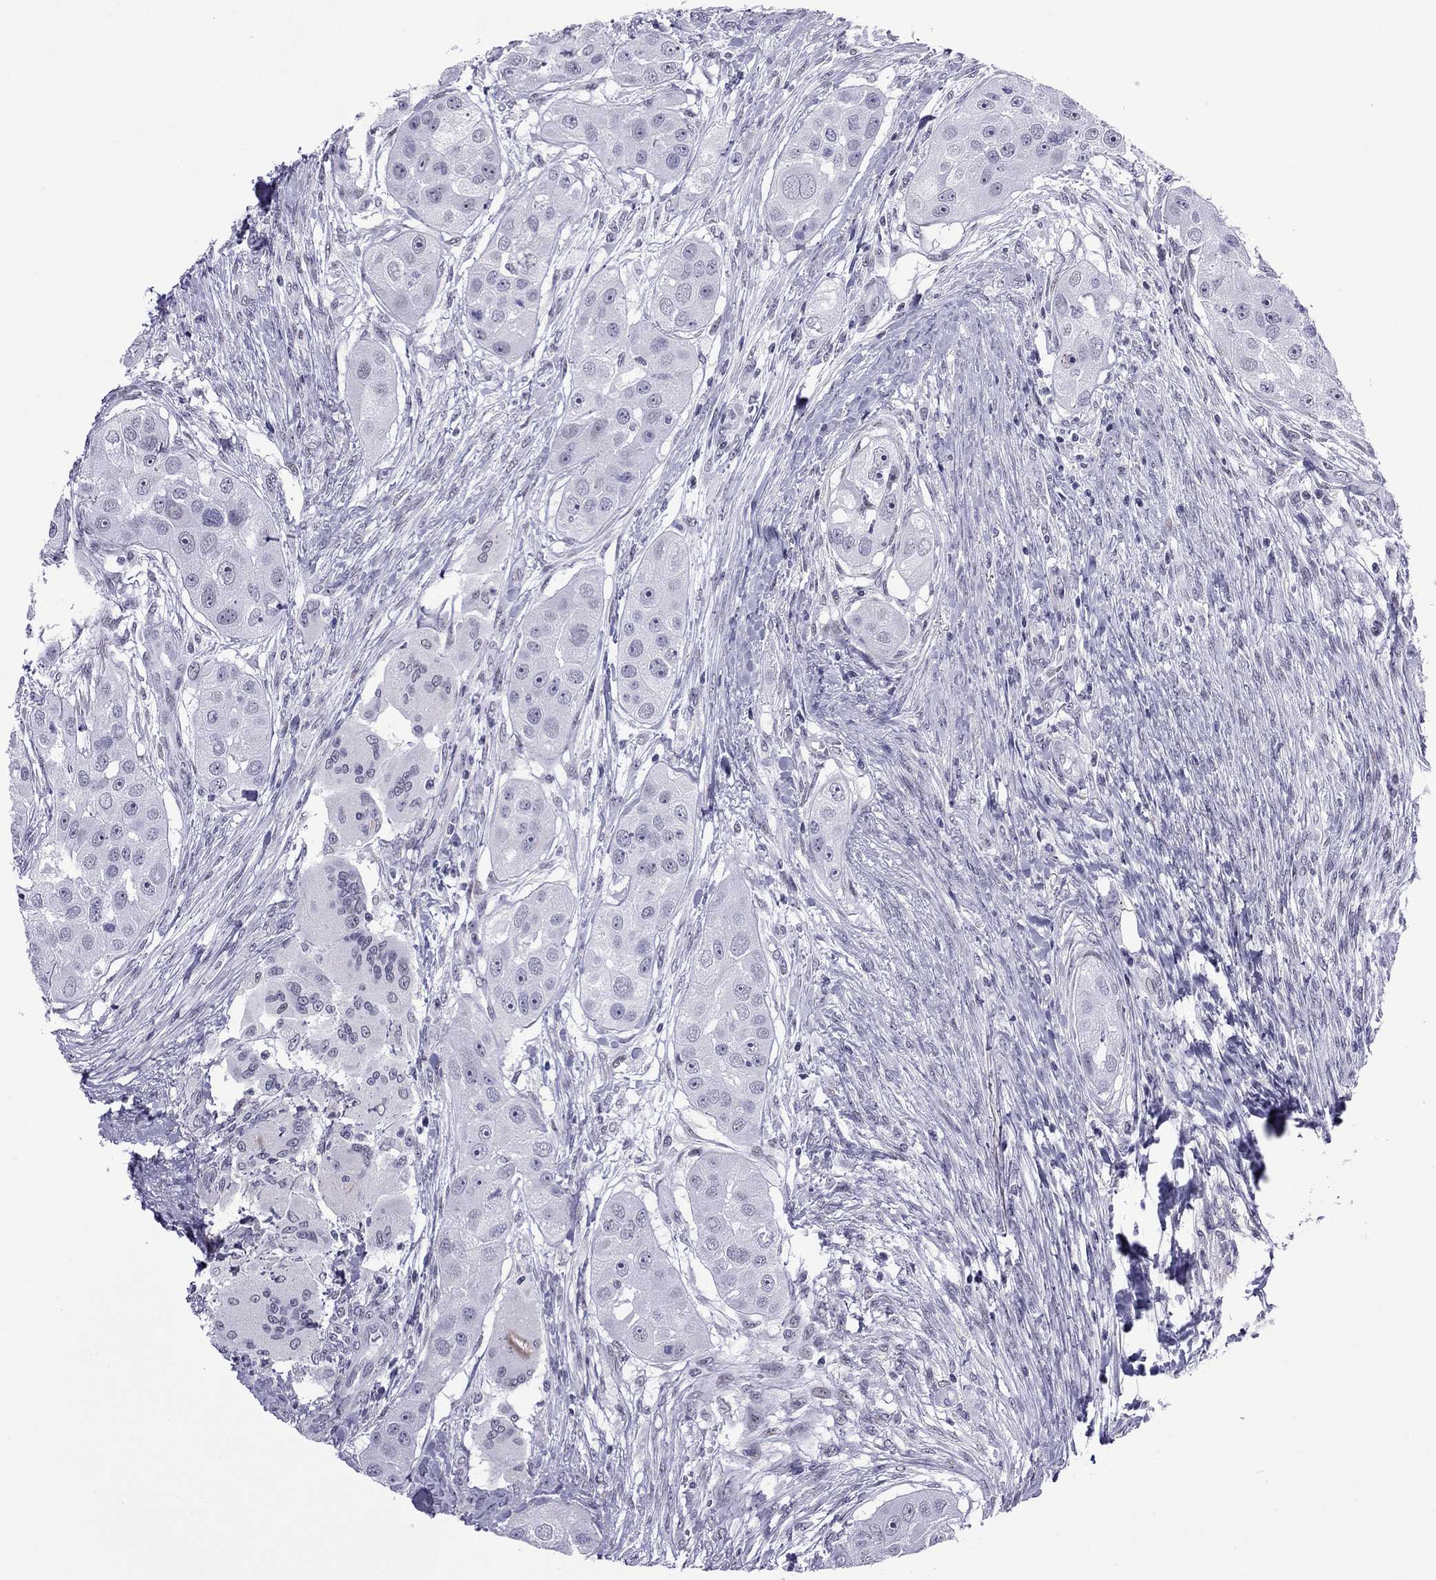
{"staining": {"intensity": "negative", "quantity": "none", "location": "none"}, "tissue": "head and neck cancer", "cell_type": "Tumor cells", "image_type": "cancer", "snomed": [{"axis": "morphology", "description": "Squamous cell carcinoma, NOS"}, {"axis": "topography", "description": "Head-Neck"}], "caption": "Head and neck cancer (squamous cell carcinoma) was stained to show a protein in brown. There is no significant staining in tumor cells.", "gene": "ZNF646", "patient": {"sex": "male", "age": 51}}